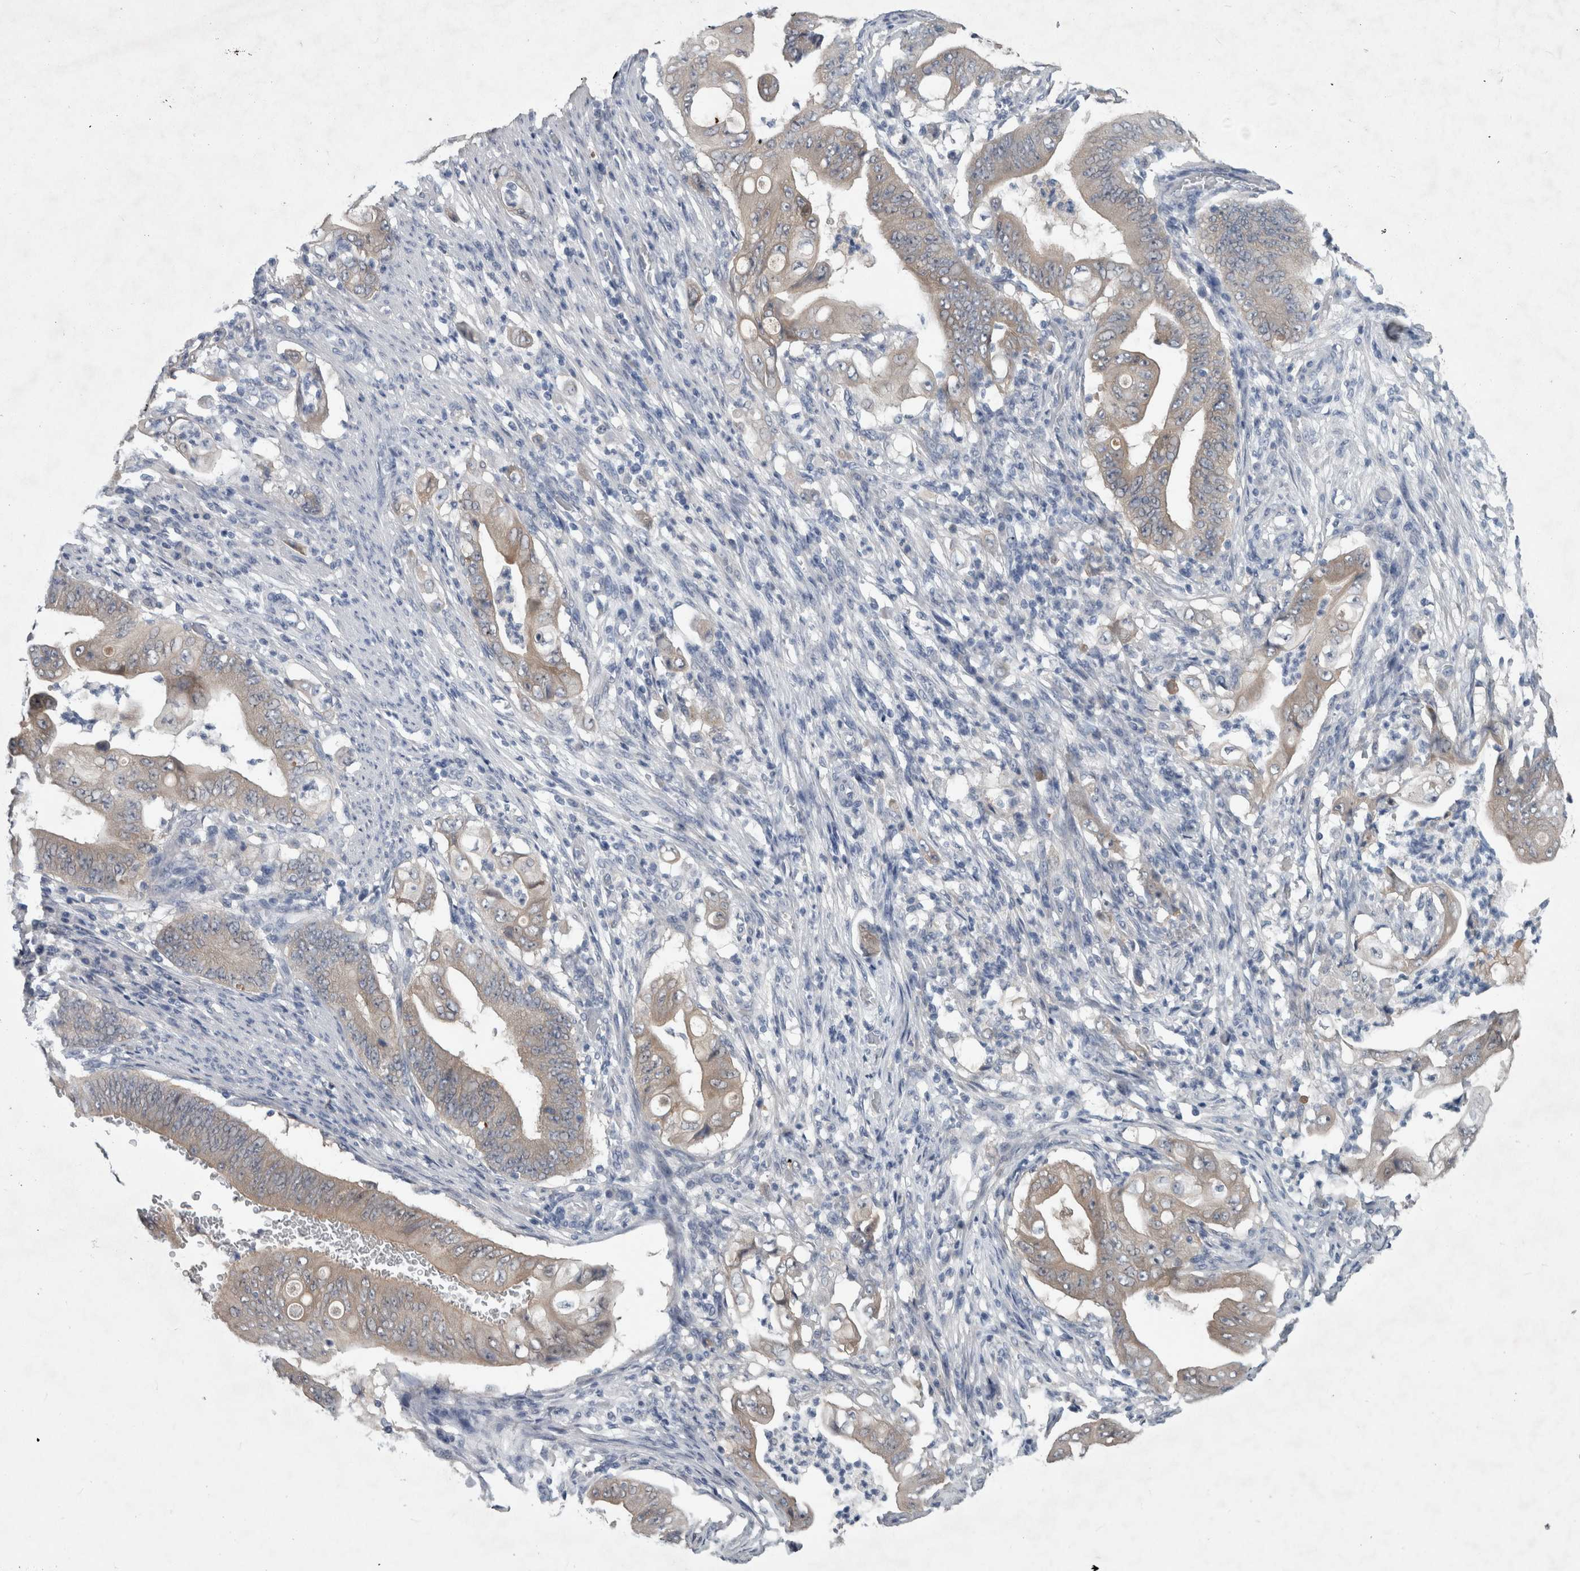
{"staining": {"intensity": "negative", "quantity": "none", "location": "none"}, "tissue": "stomach cancer", "cell_type": "Tumor cells", "image_type": "cancer", "snomed": [{"axis": "morphology", "description": "Adenocarcinoma, NOS"}, {"axis": "topography", "description": "Stomach"}], "caption": "The immunohistochemistry micrograph has no significant expression in tumor cells of stomach adenocarcinoma tissue.", "gene": "FAM83H", "patient": {"sex": "female", "age": 73}}